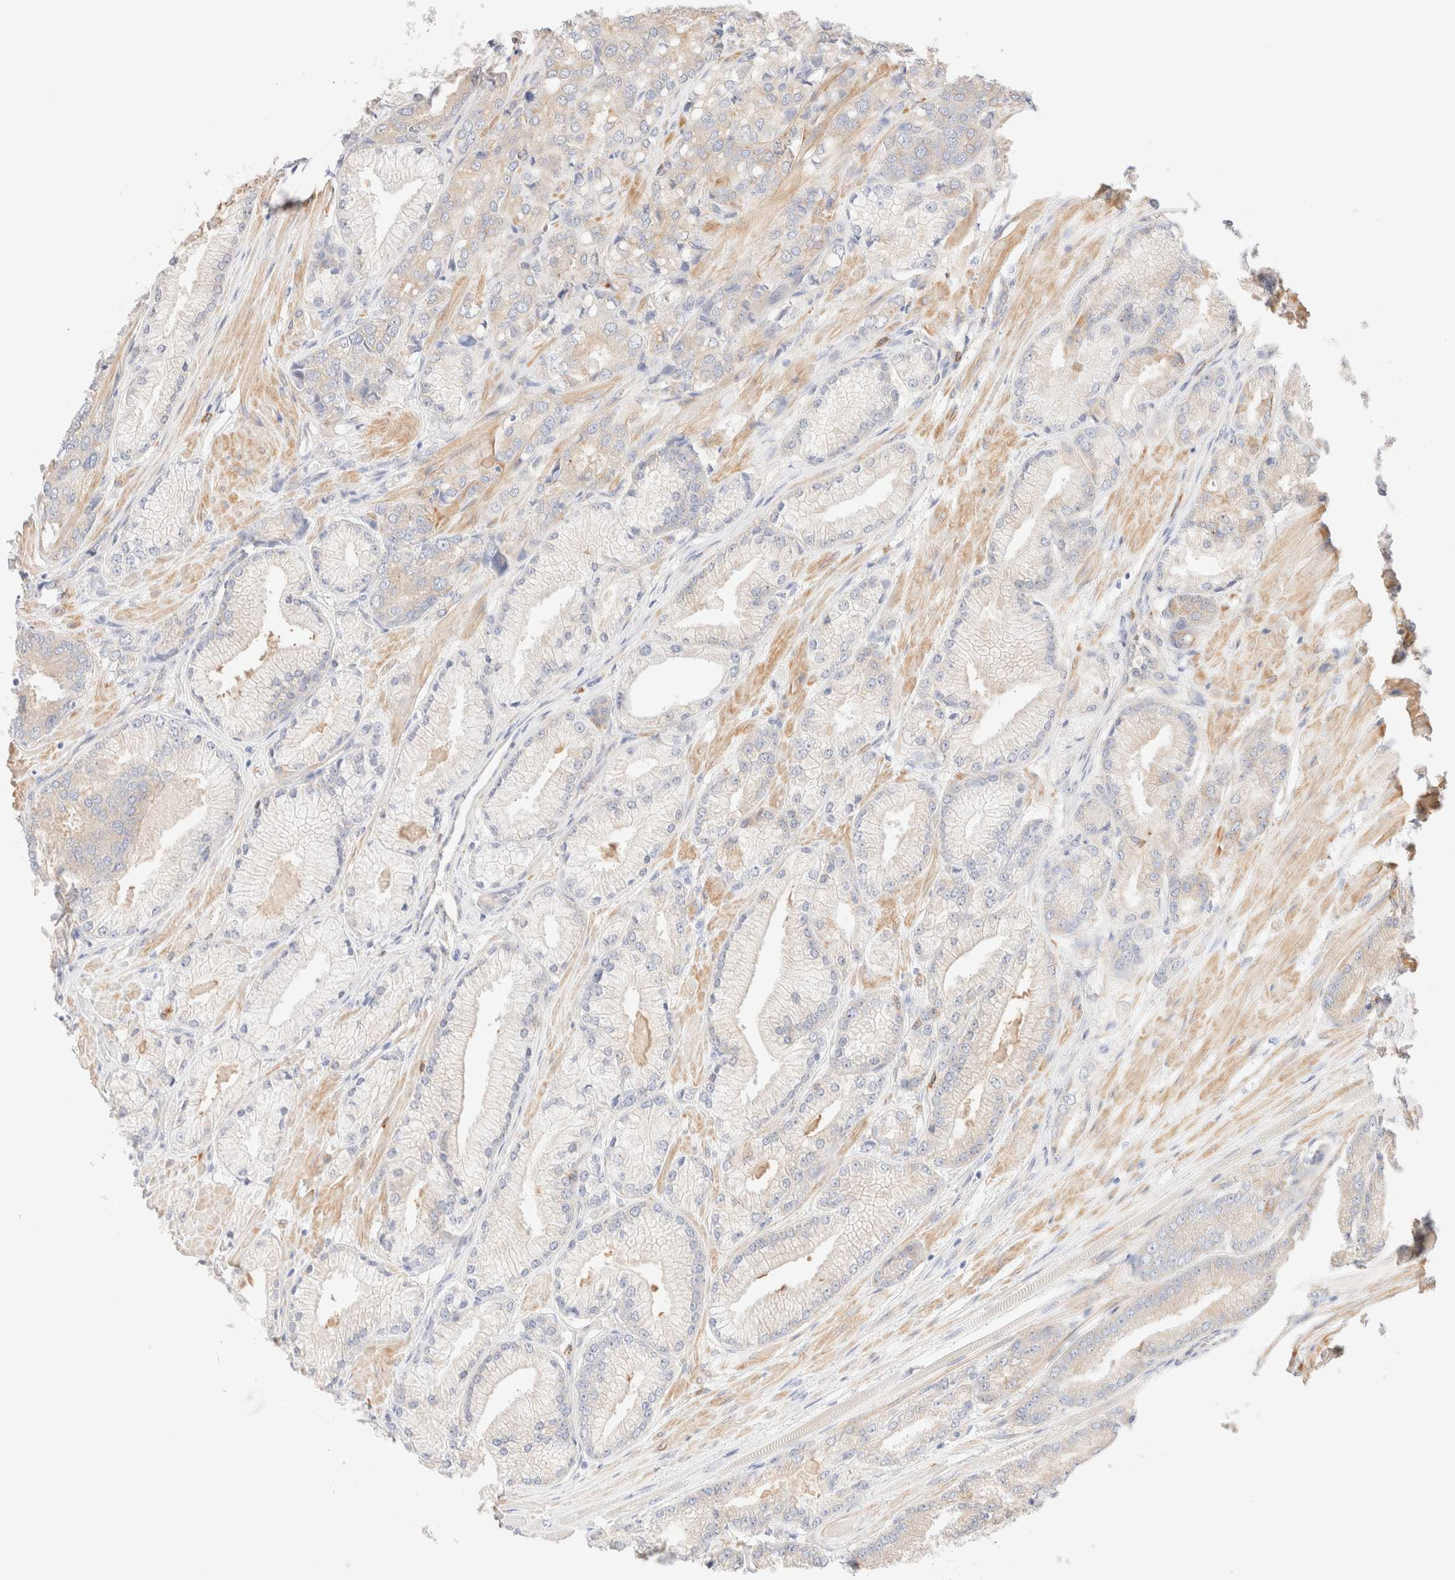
{"staining": {"intensity": "negative", "quantity": "none", "location": "none"}, "tissue": "prostate cancer", "cell_type": "Tumor cells", "image_type": "cancer", "snomed": [{"axis": "morphology", "description": "Adenocarcinoma, High grade"}, {"axis": "topography", "description": "Prostate"}], "caption": "Tumor cells are negative for brown protein staining in high-grade adenocarcinoma (prostate). (Brightfield microscopy of DAB (3,3'-diaminobenzidine) IHC at high magnification).", "gene": "NIBAN2", "patient": {"sex": "male", "age": 50}}